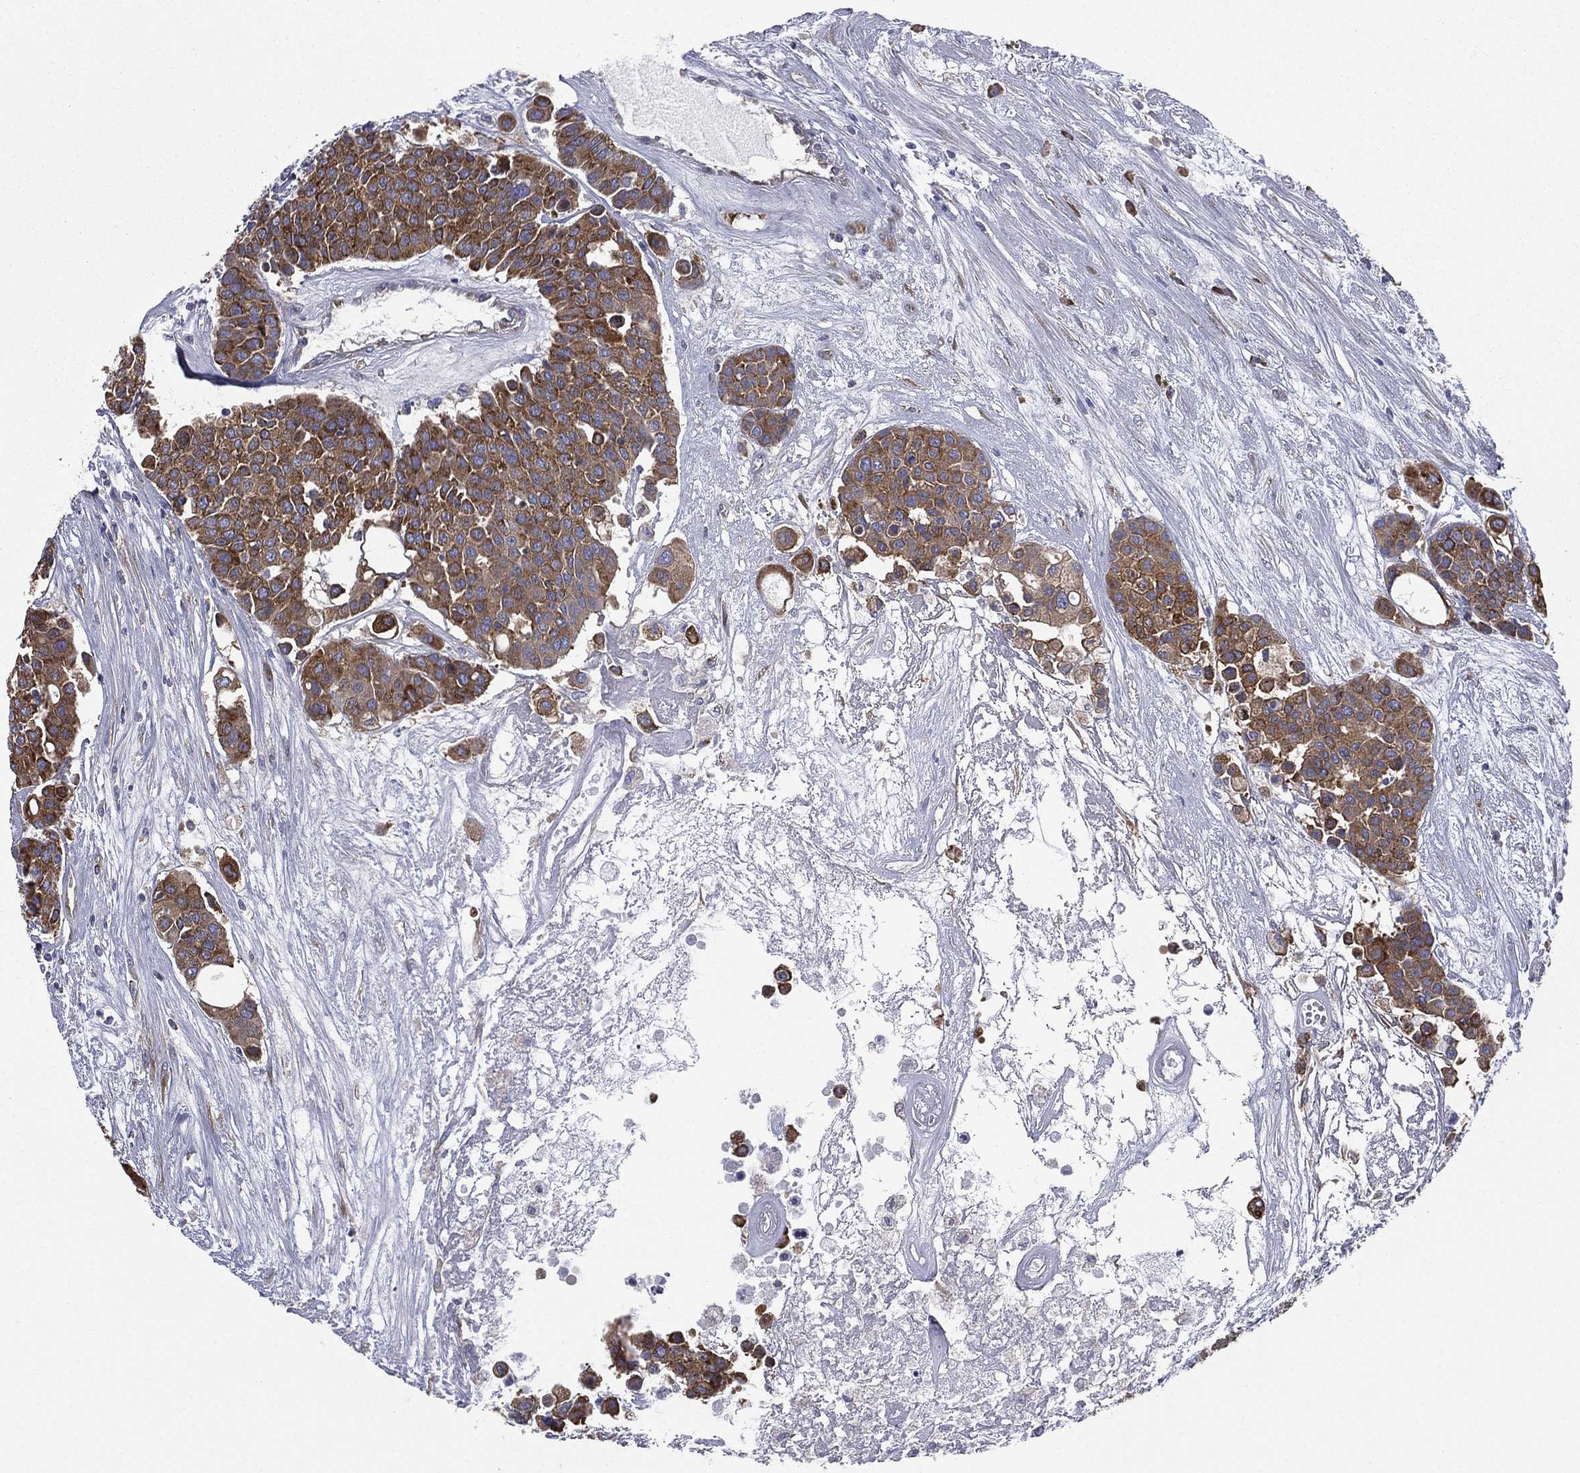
{"staining": {"intensity": "strong", "quantity": ">75%", "location": "cytoplasmic/membranous"}, "tissue": "carcinoid", "cell_type": "Tumor cells", "image_type": "cancer", "snomed": [{"axis": "morphology", "description": "Carcinoid, malignant, NOS"}, {"axis": "topography", "description": "Colon"}], "caption": "A high-resolution histopathology image shows IHC staining of carcinoid, which exhibits strong cytoplasmic/membranous expression in approximately >75% of tumor cells. (DAB = brown stain, brightfield microscopy at high magnification).", "gene": "FARSA", "patient": {"sex": "male", "age": 81}}